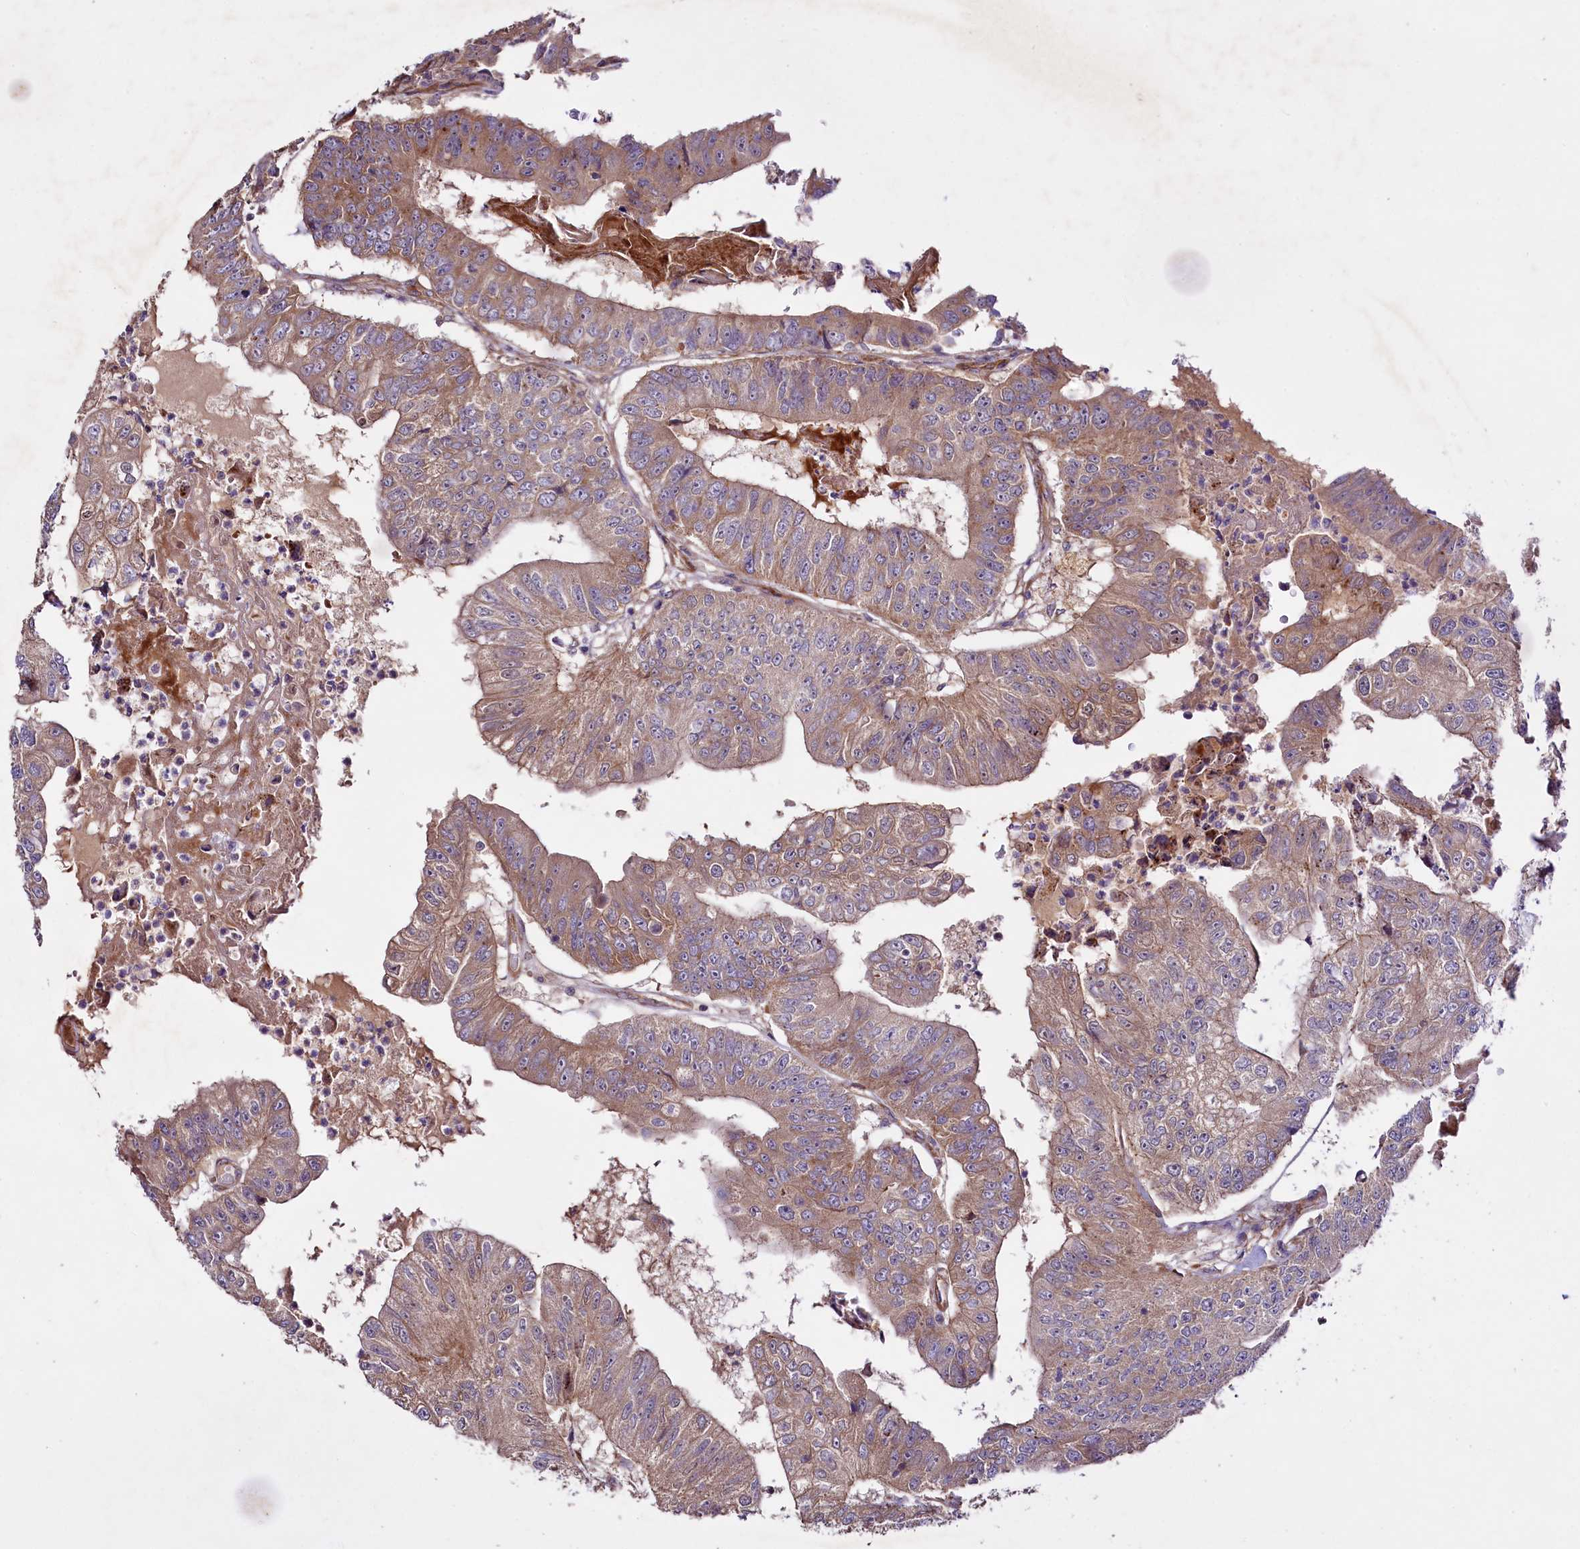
{"staining": {"intensity": "weak", "quantity": ">75%", "location": "cytoplasmic/membranous"}, "tissue": "colorectal cancer", "cell_type": "Tumor cells", "image_type": "cancer", "snomed": [{"axis": "morphology", "description": "Adenocarcinoma, NOS"}, {"axis": "topography", "description": "Colon"}], "caption": "Protein expression analysis of colorectal cancer (adenocarcinoma) exhibits weak cytoplasmic/membranous positivity in about >75% of tumor cells. (brown staining indicates protein expression, while blue staining denotes nuclei).", "gene": "SPATS2", "patient": {"sex": "female", "age": 67}}